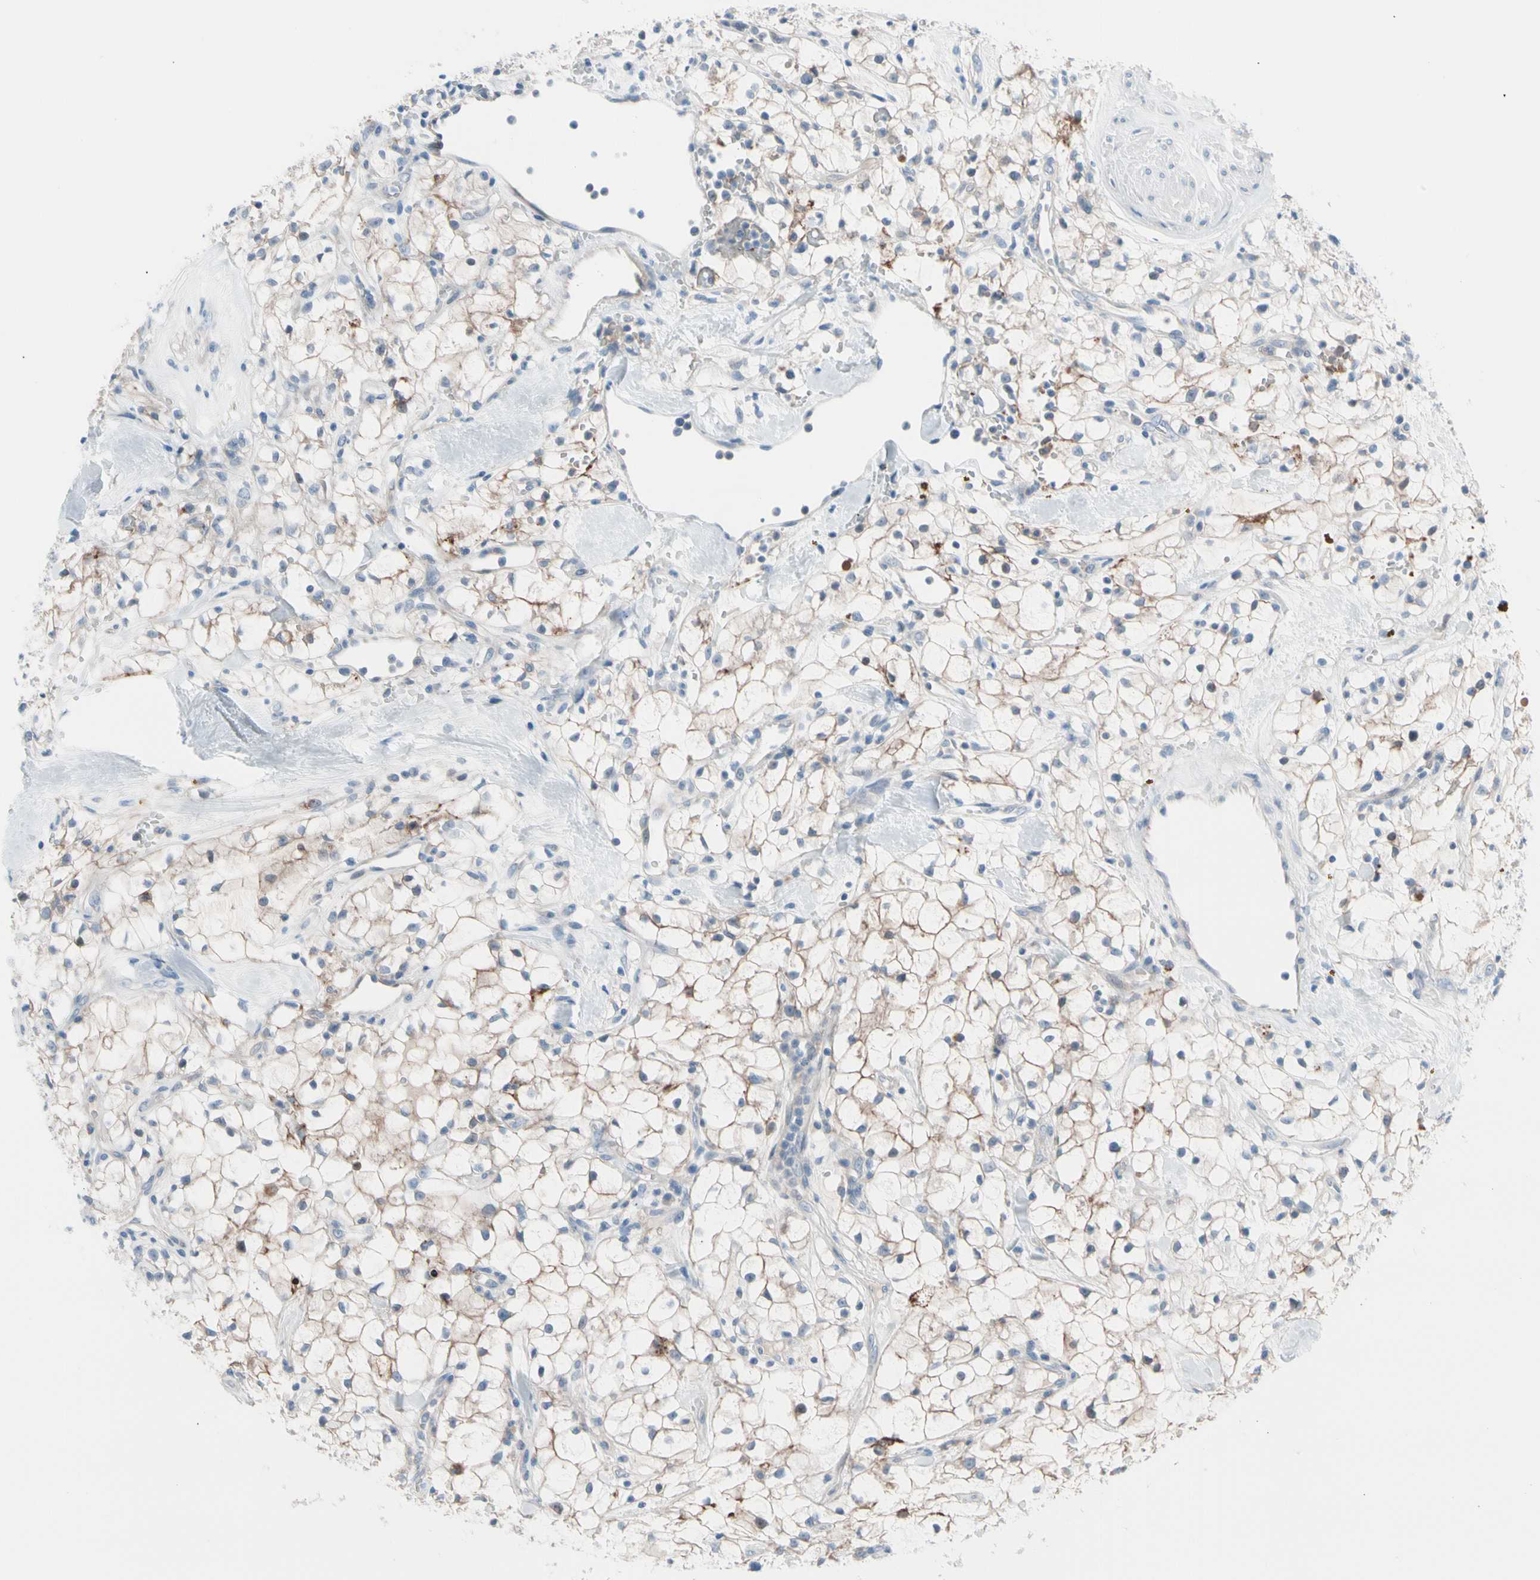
{"staining": {"intensity": "weak", "quantity": "25%-75%", "location": "cytoplasmic/membranous"}, "tissue": "renal cancer", "cell_type": "Tumor cells", "image_type": "cancer", "snomed": [{"axis": "morphology", "description": "Adenocarcinoma, NOS"}, {"axis": "topography", "description": "Kidney"}], "caption": "Protein staining displays weak cytoplasmic/membranous staining in about 25%-75% of tumor cells in renal cancer (adenocarcinoma). Immunohistochemistry (ihc) stains the protein in brown and the nuclei are stained blue.", "gene": "CASQ1", "patient": {"sex": "female", "age": 60}}